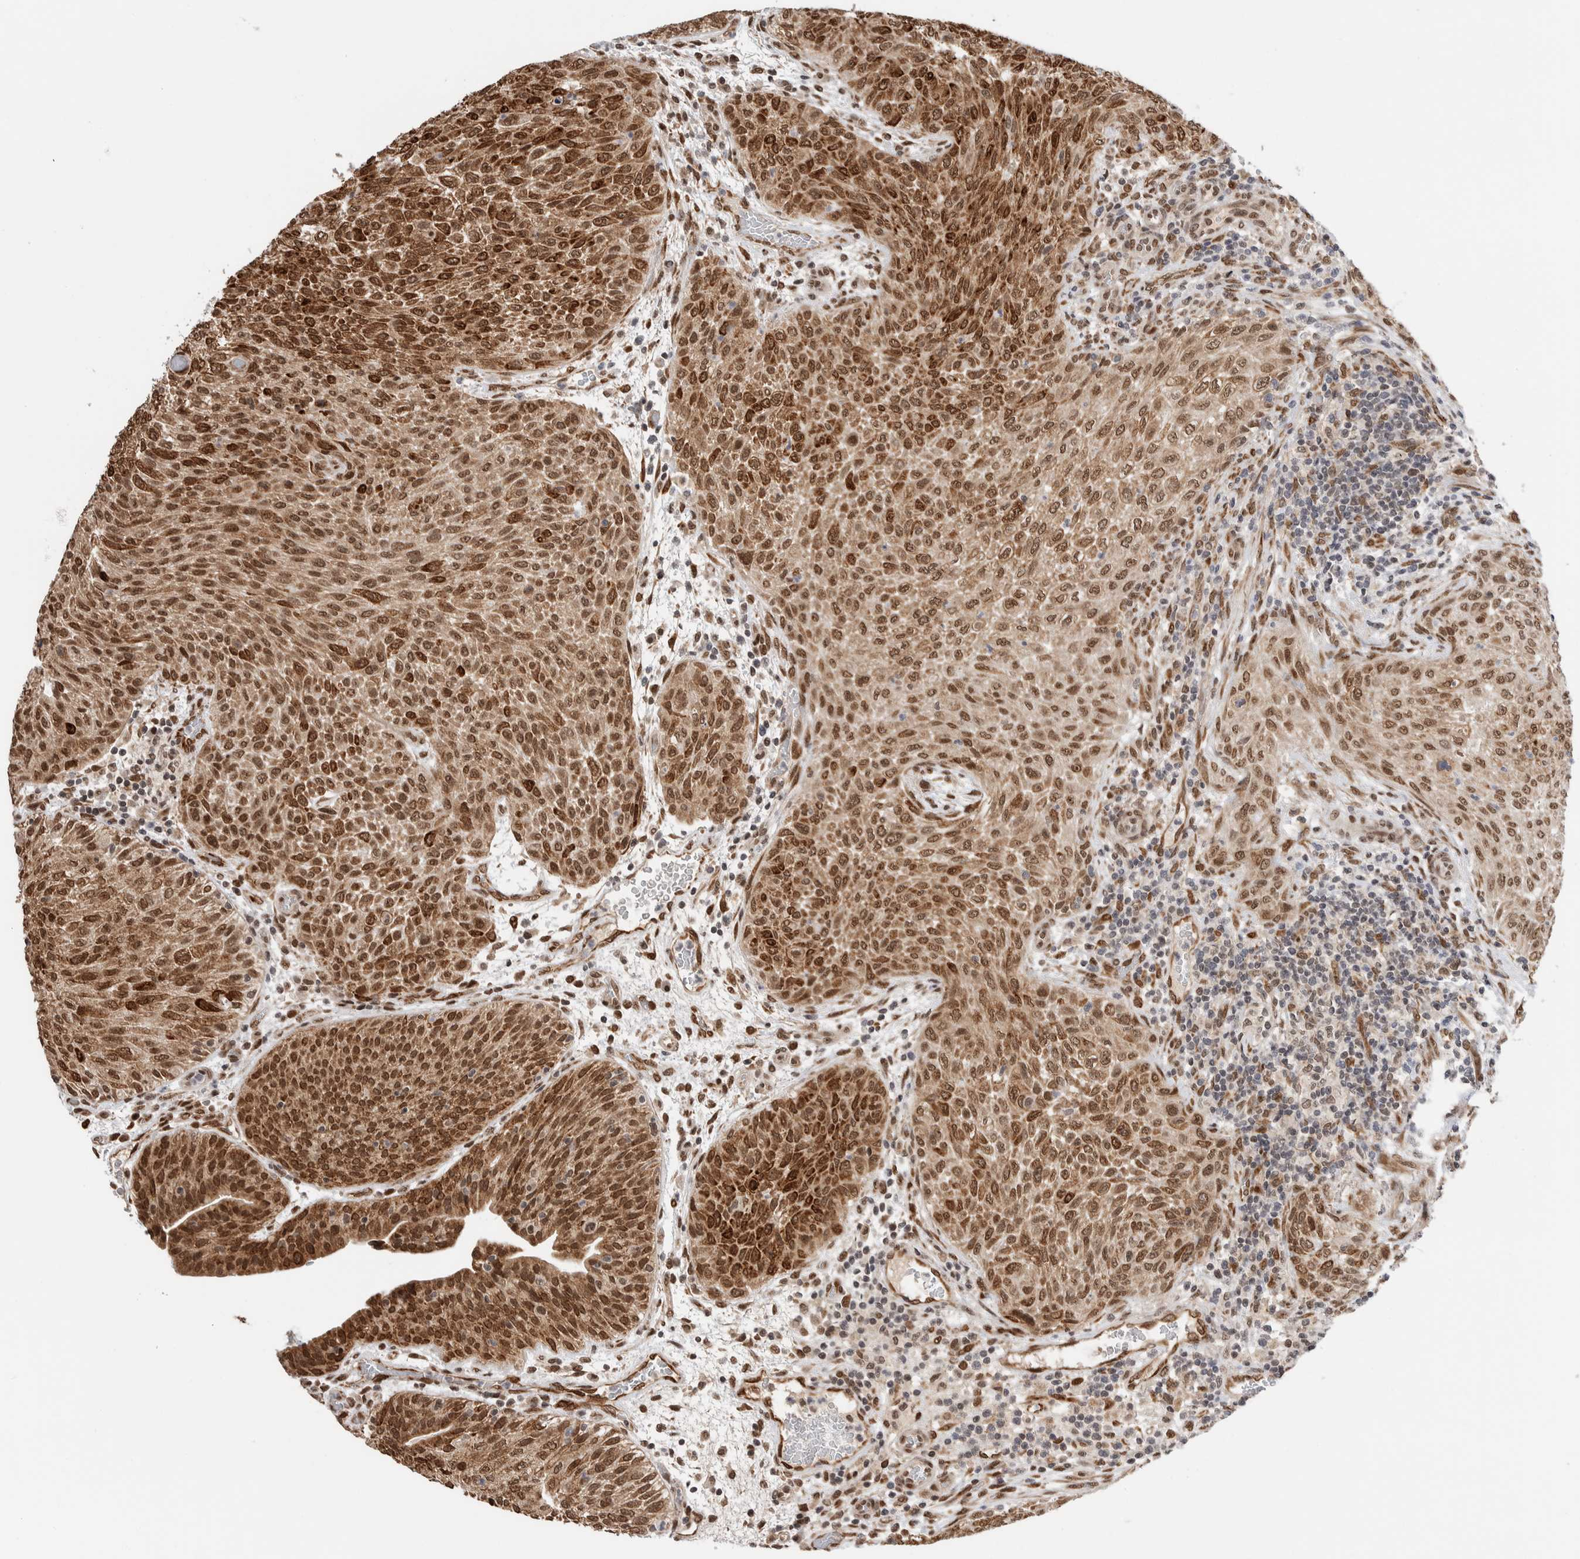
{"staining": {"intensity": "strong", "quantity": ">75%", "location": "cytoplasmic/membranous,nuclear"}, "tissue": "urothelial cancer", "cell_type": "Tumor cells", "image_type": "cancer", "snomed": [{"axis": "morphology", "description": "Urothelial carcinoma, Low grade"}, {"axis": "morphology", "description": "Urothelial carcinoma, High grade"}, {"axis": "topography", "description": "Urinary bladder"}], "caption": "An IHC photomicrograph of neoplastic tissue is shown. Protein staining in brown labels strong cytoplasmic/membranous and nuclear positivity in low-grade urothelial carcinoma within tumor cells. The staining was performed using DAB (3,3'-diaminobenzidine) to visualize the protein expression in brown, while the nuclei were stained in blue with hematoxylin (Magnification: 20x).", "gene": "TNRC18", "patient": {"sex": "male", "age": 35}}